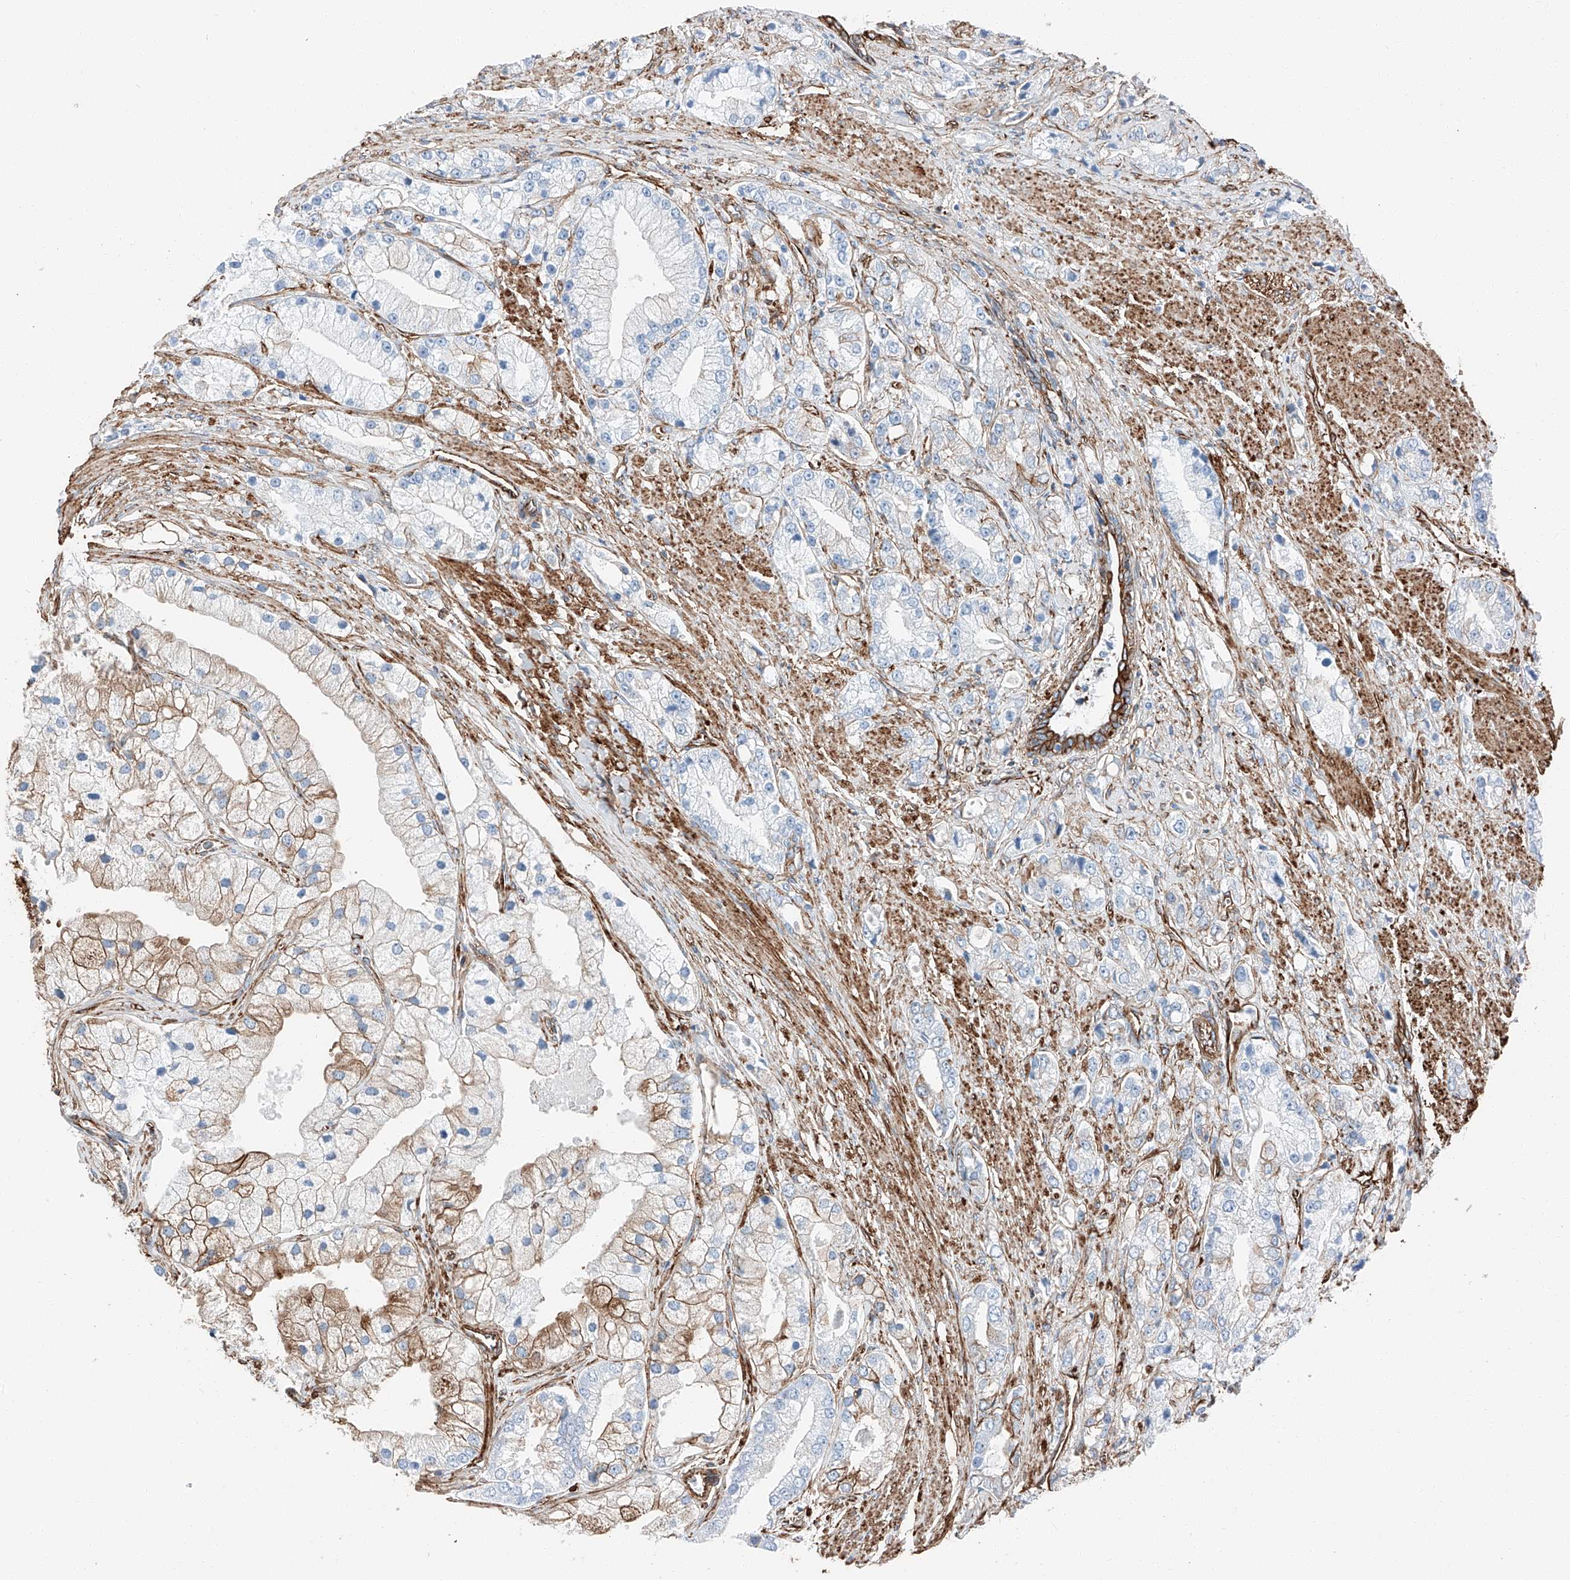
{"staining": {"intensity": "moderate", "quantity": "<25%", "location": "cytoplasmic/membranous"}, "tissue": "prostate cancer", "cell_type": "Tumor cells", "image_type": "cancer", "snomed": [{"axis": "morphology", "description": "Adenocarcinoma, High grade"}, {"axis": "topography", "description": "Prostate"}], "caption": "Human prostate high-grade adenocarcinoma stained for a protein (brown) reveals moderate cytoplasmic/membranous positive staining in approximately <25% of tumor cells.", "gene": "ZNF804A", "patient": {"sex": "male", "age": 50}}